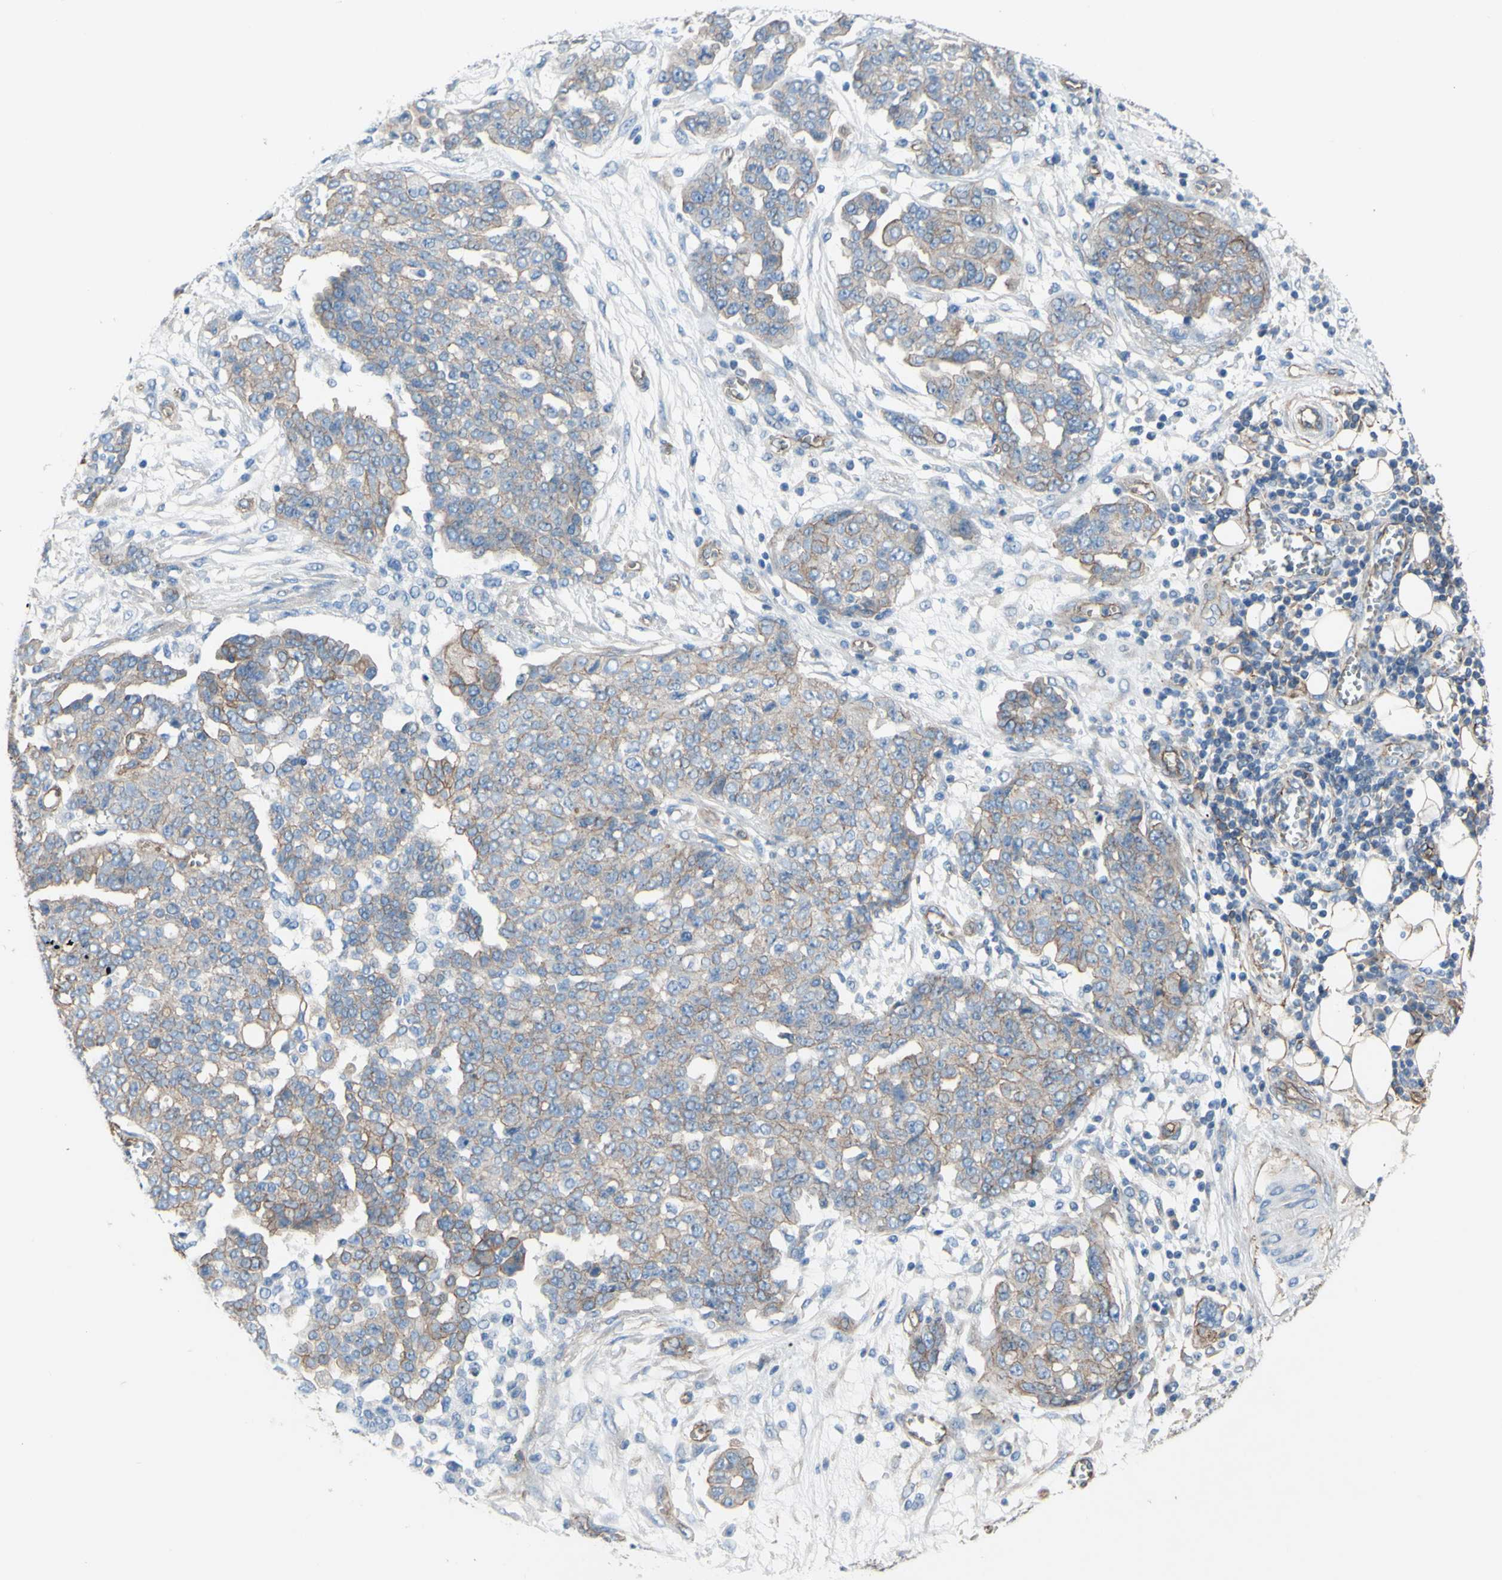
{"staining": {"intensity": "weak", "quantity": "25%-75%", "location": "cytoplasmic/membranous"}, "tissue": "ovarian cancer", "cell_type": "Tumor cells", "image_type": "cancer", "snomed": [{"axis": "morphology", "description": "Cystadenocarcinoma, serous, NOS"}, {"axis": "topography", "description": "Soft tissue"}, {"axis": "topography", "description": "Ovary"}], "caption": "Tumor cells reveal low levels of weak cytoplasmic/membranous staining in about 25%-75% of cells in serous cystadenocarcinoma (ovarian). The protein is shown in brown color, while the nuclei are stained blue.", "gene": "TPBG", "patient": {"sex": "female", "age": 57}}